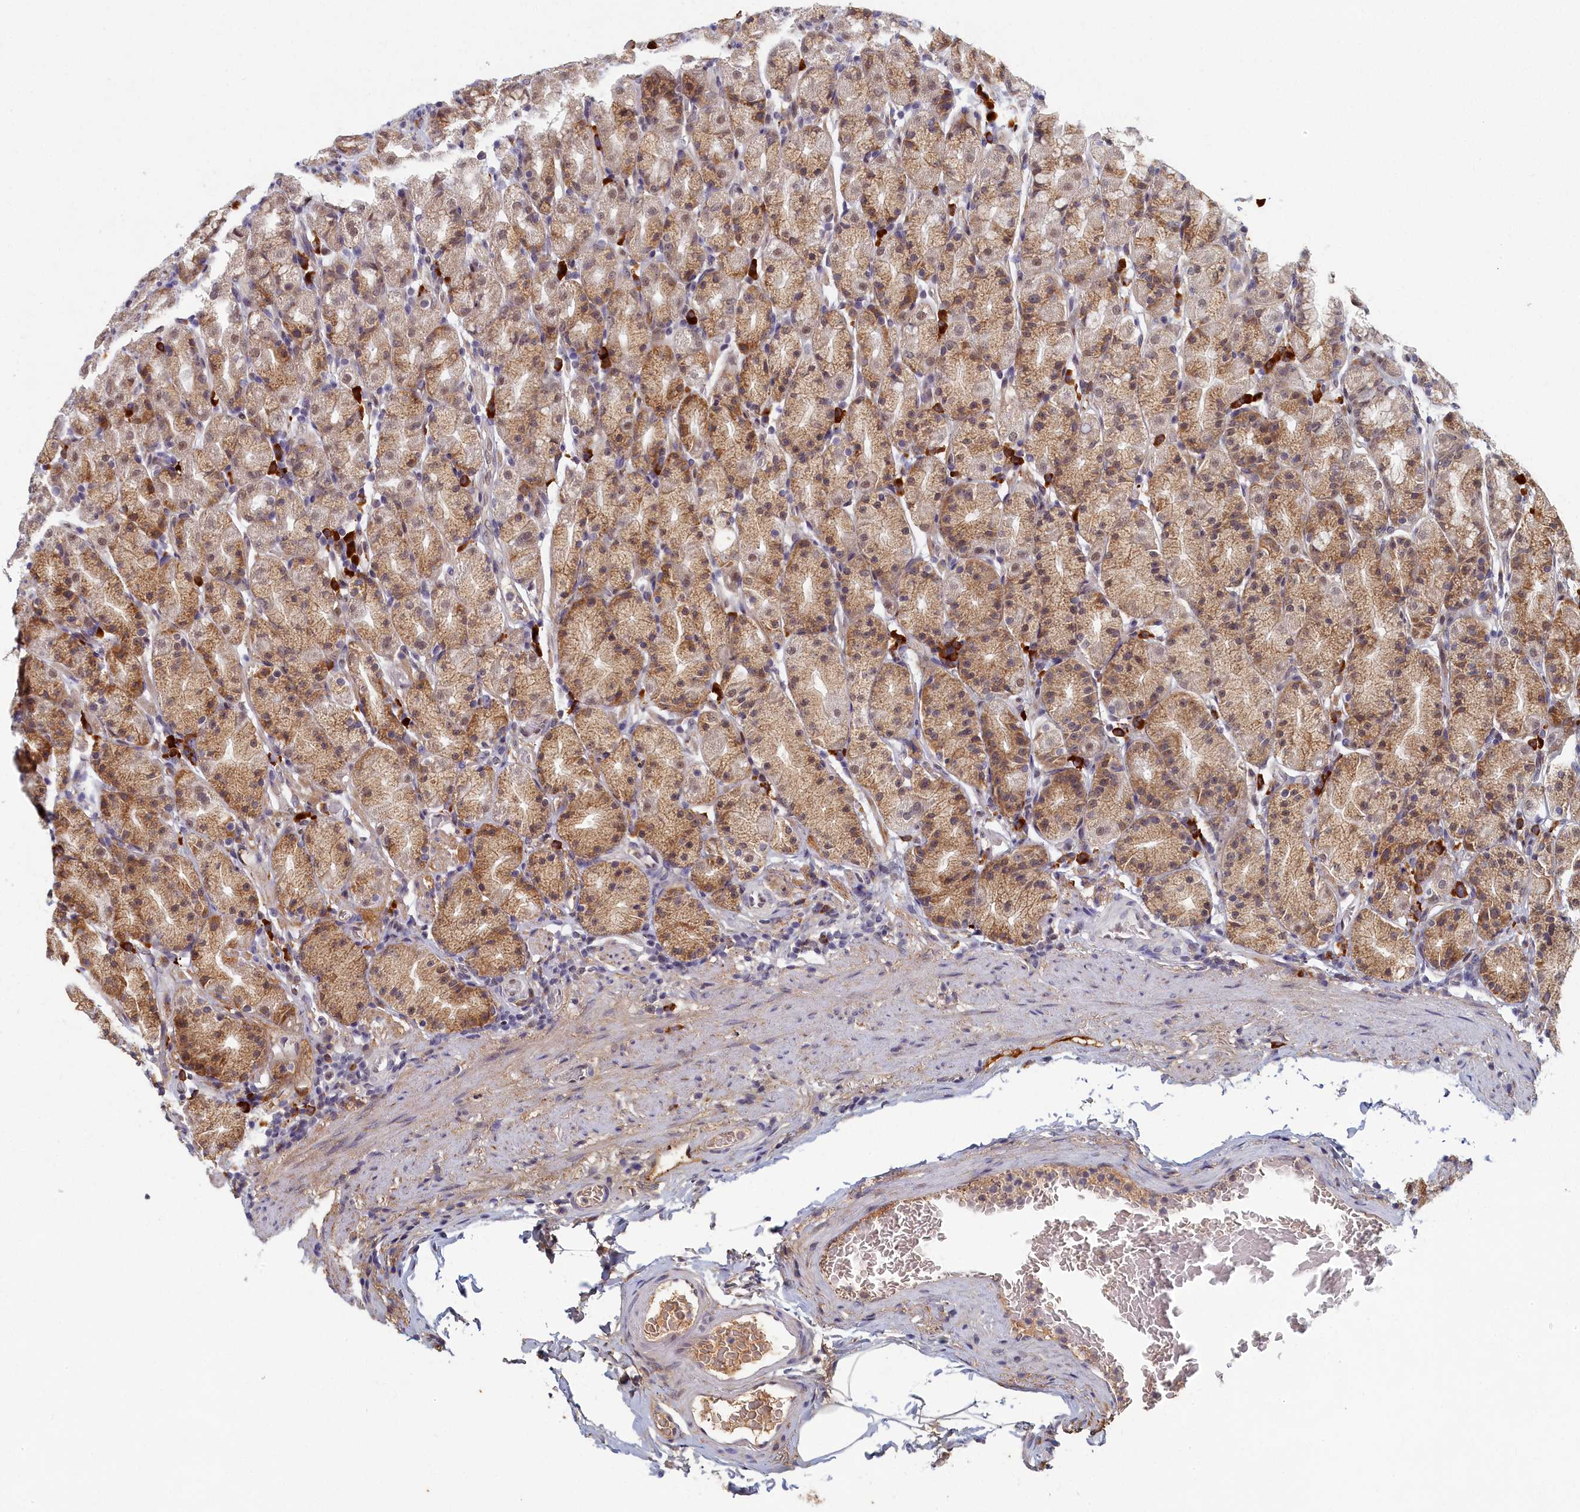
{"staining": {"intensity": "moderate", "quantity": ">75%", "location": "cytoplasmic/membranous,nuclear"}, "tissue": "stomach", "cell_type": "Glandular cells", "image_type": "normal", "snomed": [{"axis": "morphology", "description": "Normal tissue, NOS"}, {"axis": "topography", "description": "Stomach, upper"}, {"axis": "topography", "description": "Stomach, lower"}, {"axis": "topography", "description": "Small intestine"}], "caption": "Immunohistochemistry (IHC) photomicrograph of benign stomach: stomach stained using immunohistochemistry demonstrates medium levels of moderate protein expression localized specifically in the cytoplasmic/membranous,nuclear of glandular cells, appearing as a cytoplasmic/membranous,nuclear brown color.", "gene": "DNAJC17", "patient": {"sex": "male", "age": 68}}